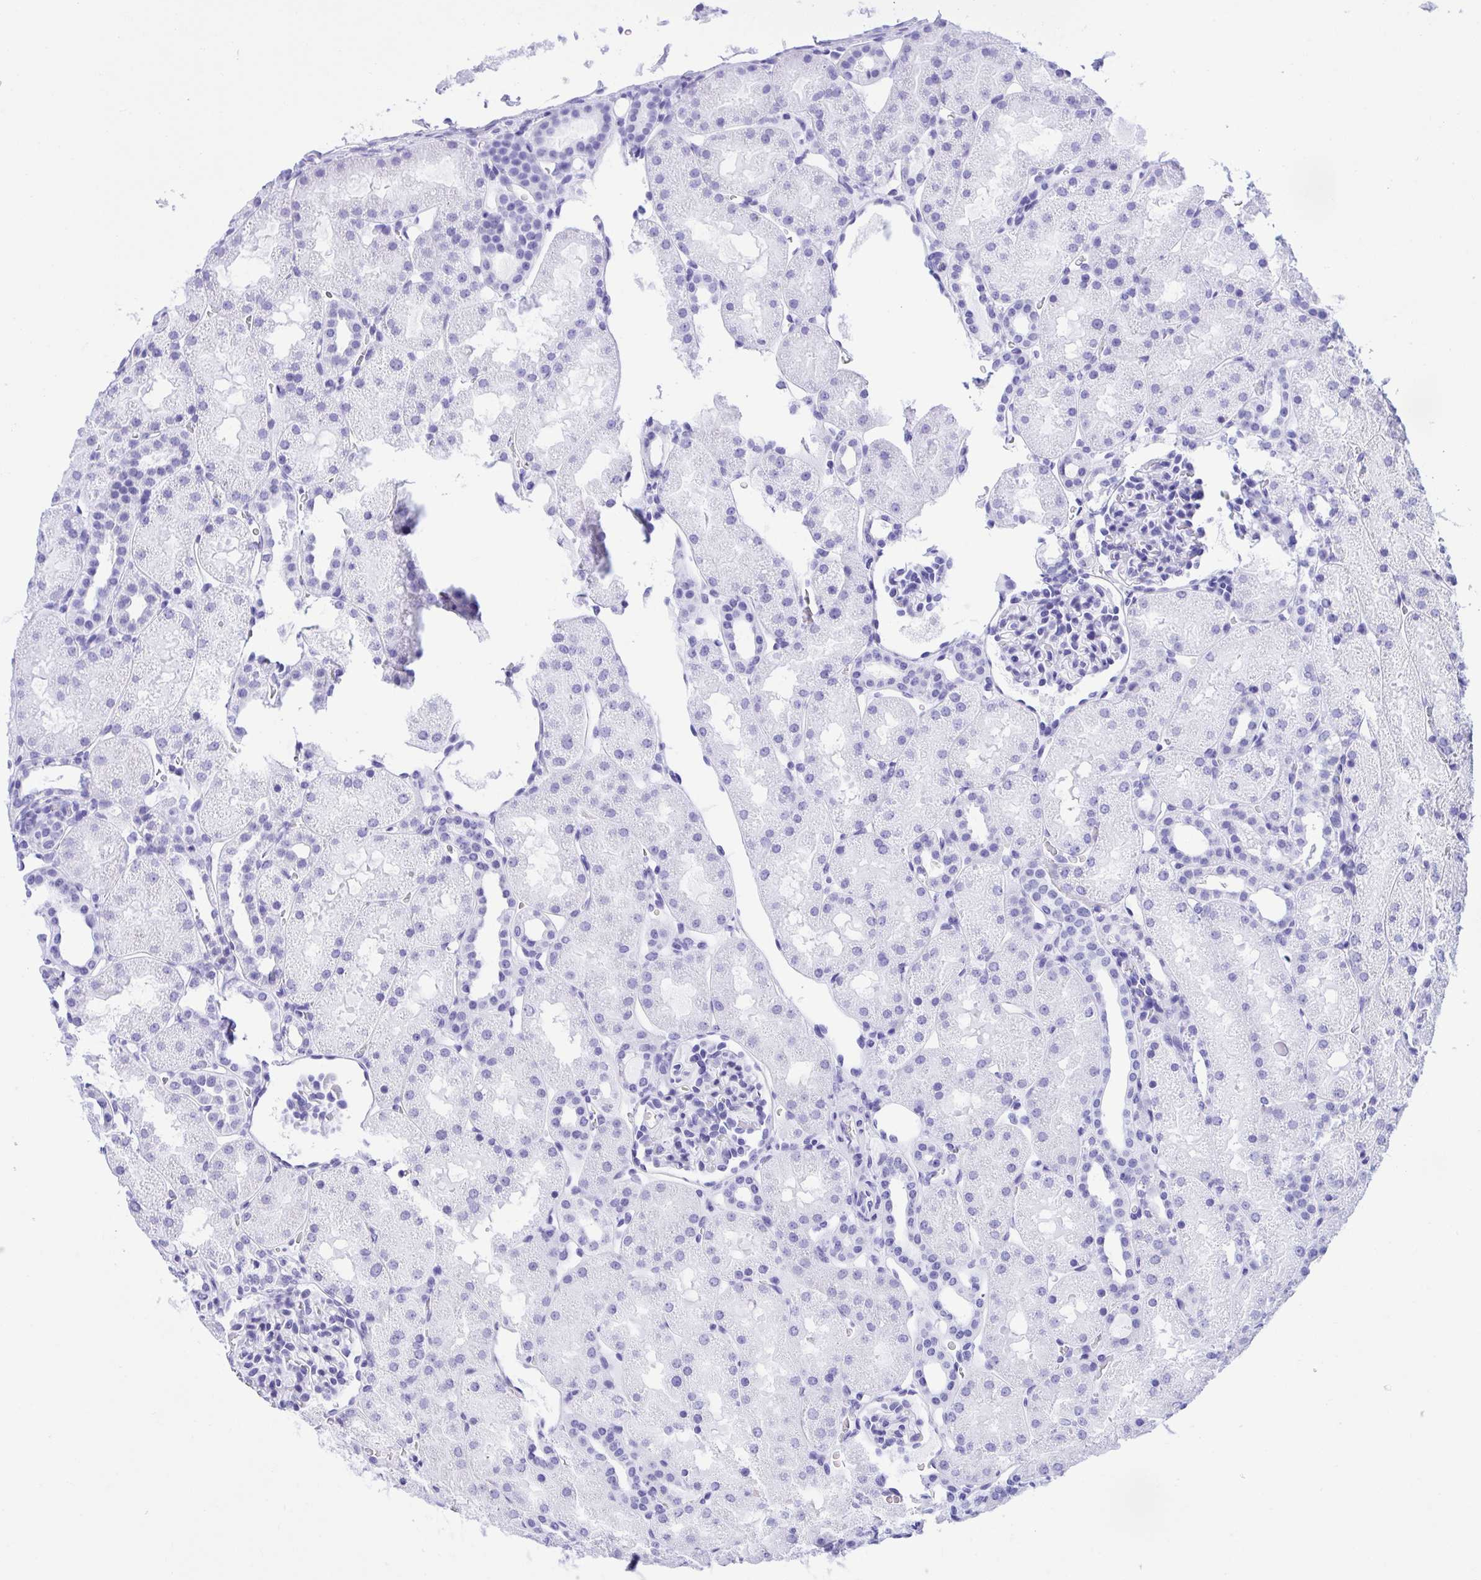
{"staining": {"intensity": "negative", "quantity": "none", "location": "none"}, "tissue": "kidney", "cell_type": "Cells in glomeruli", "image_type": "normal", "snomed": [{"axis": "morphology", "description": "Normal tissue, NOS"}, {"axis": "topography", "description": "Kidney"}], "caption": "Immunohistochemistry image of unremarkable kidney stained for a protein (brown), which exhibits no expression in cells in glomeruli.", "gene": "TLN2", "patient": {"sex": "male", "age": 2}}